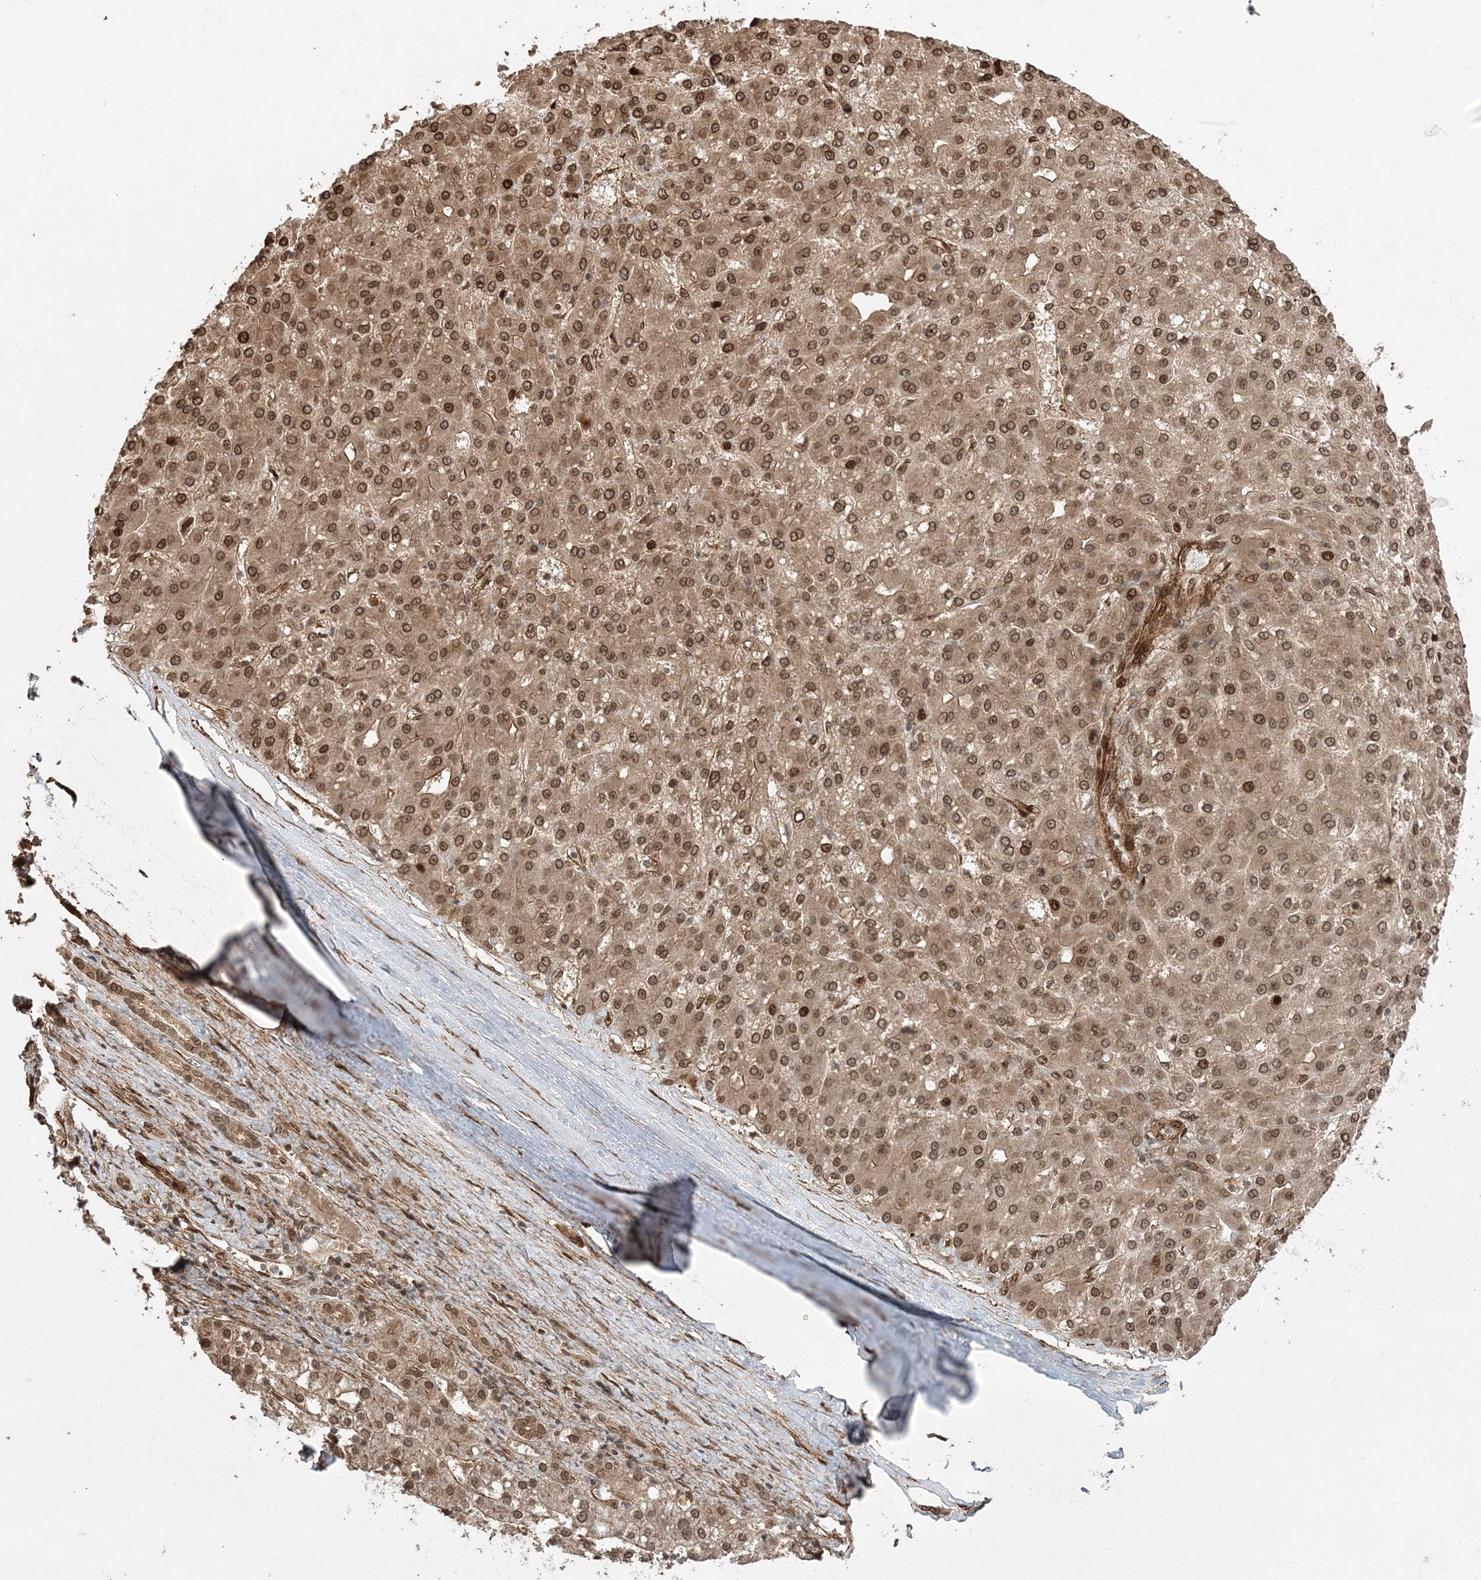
{"staining": {"intensity": "moderate", "quantity": ">75%", "location": "cytoplasmic/membranous,nuclear"}, "tissue": "liver cancer", "cell_type": "Tumor cells", "image_type": "cancer", "snomed": [{"axis": "morphology", "description": "Carcinoma, Hepatocellular, NOS"}, {"axis": "topography", "description": "Liver"}], "caption": "Human liver cancer stained for a protein (brown) demonstrates moderate cytoplasmic/membranous and nuclear positive expression in about >75% of tumor cells.", "gene": "ETAA1", "patient": {"sex": "male", "age": 67}}